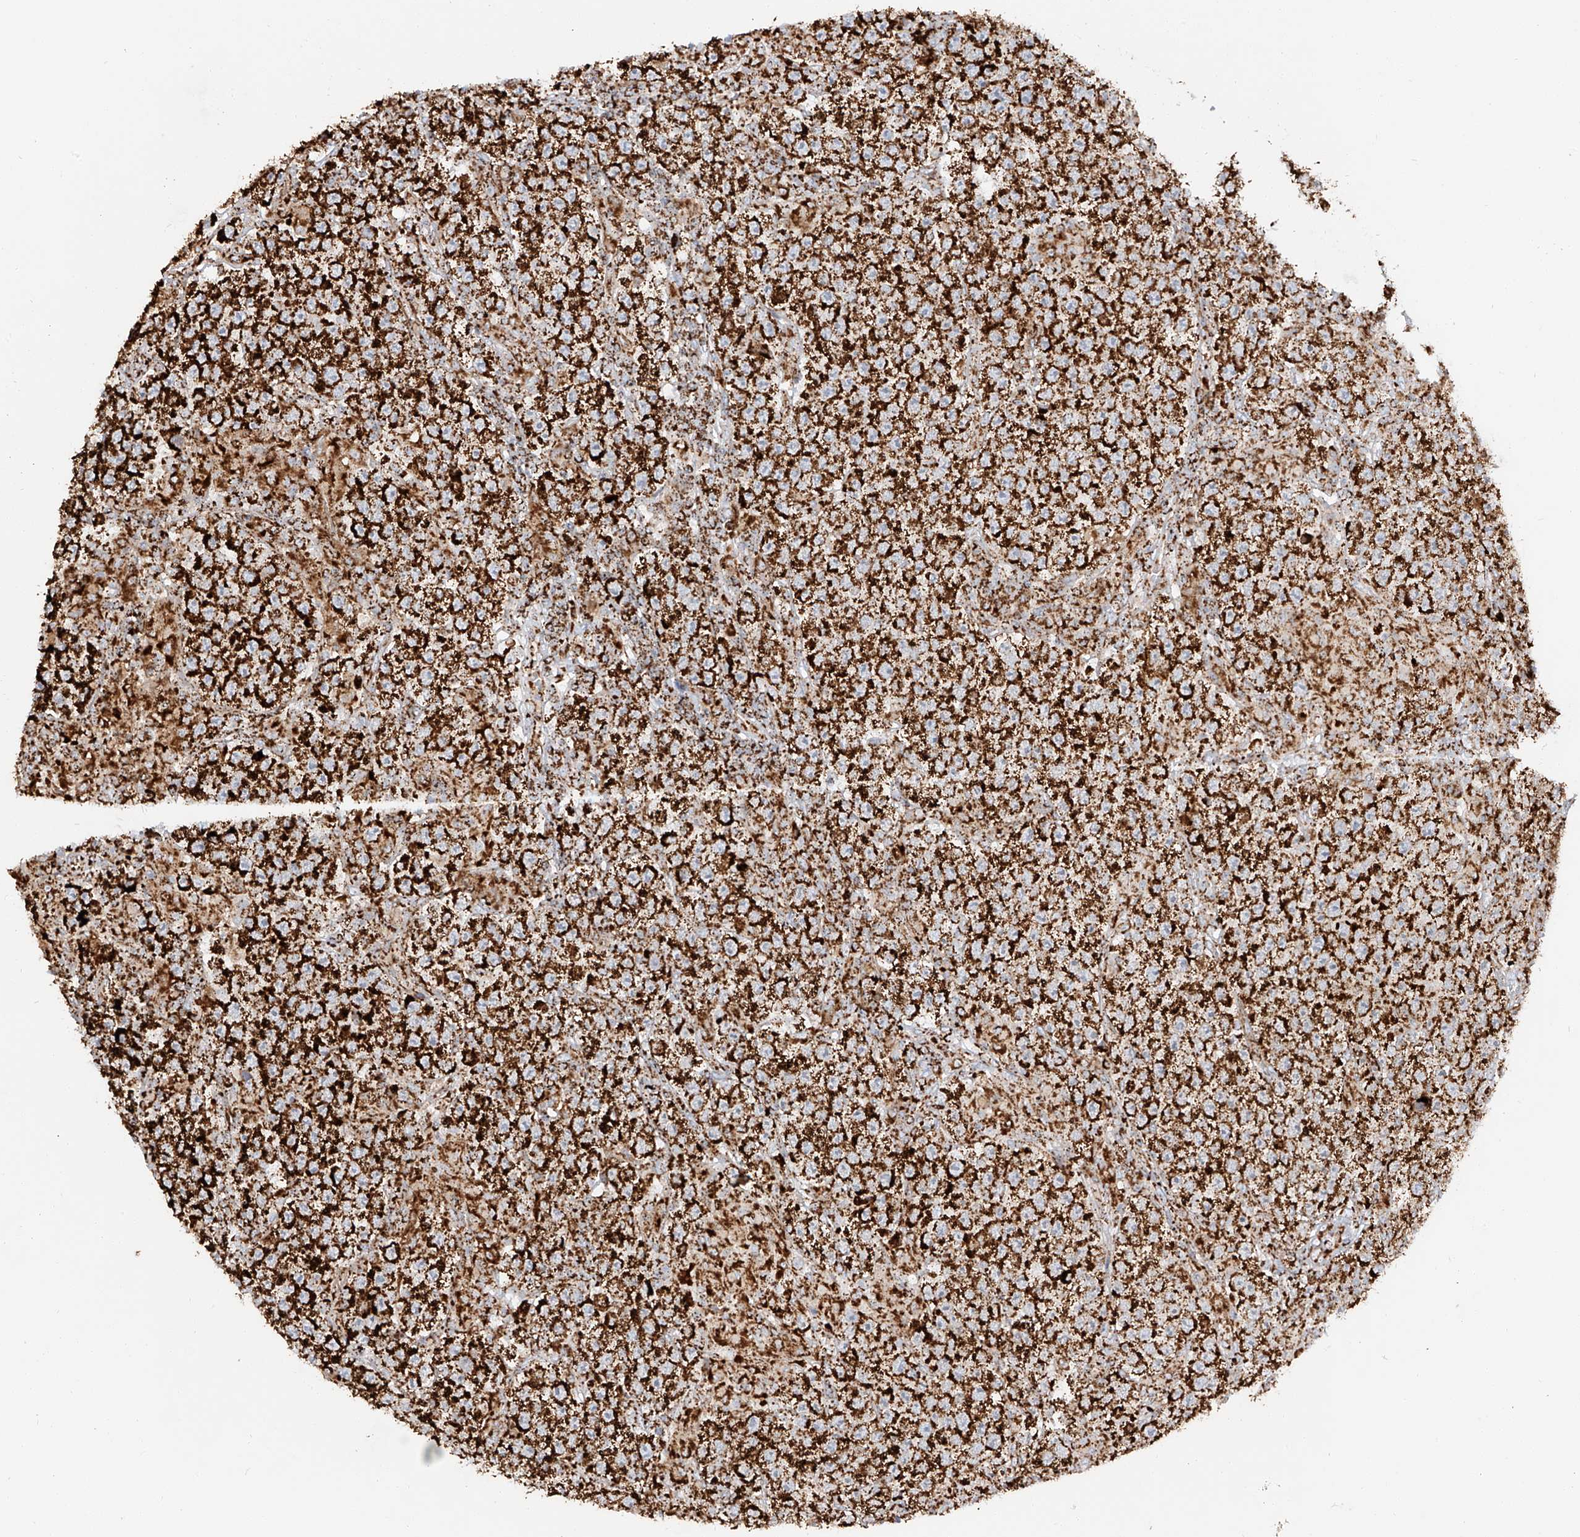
{"staining": {"intensity": "strong", "quantity": ">75%", "location": "cytoplasmic/membranous"}, "tissue": "testis cancer", "cell_type": "Tumor cells", "image_type": "cancer", "snomed": [{"axis": "morphology", "description": "Normal tissue, NOS"}, {"axis": "morphology", "description": "Urothelial carcinoma, High grade"}, {"axis": "morphology", "description": "Seminoma, NOS"}, {"axis": "morphology", "description": "Carcinoma, Embryonal, NOS"}, {"axis": "topography", "description": "Urinary bladder"}, {"axis": "topography", "description": "Testis"}], "caption": "Testis cancer stained for a protein (brown) exhibits strong cytoplasmic/membranous positive expression in approximately >75% of tumor cells.", "gene": "TTC27", "patient": {"sex": "male", "age": 41}}